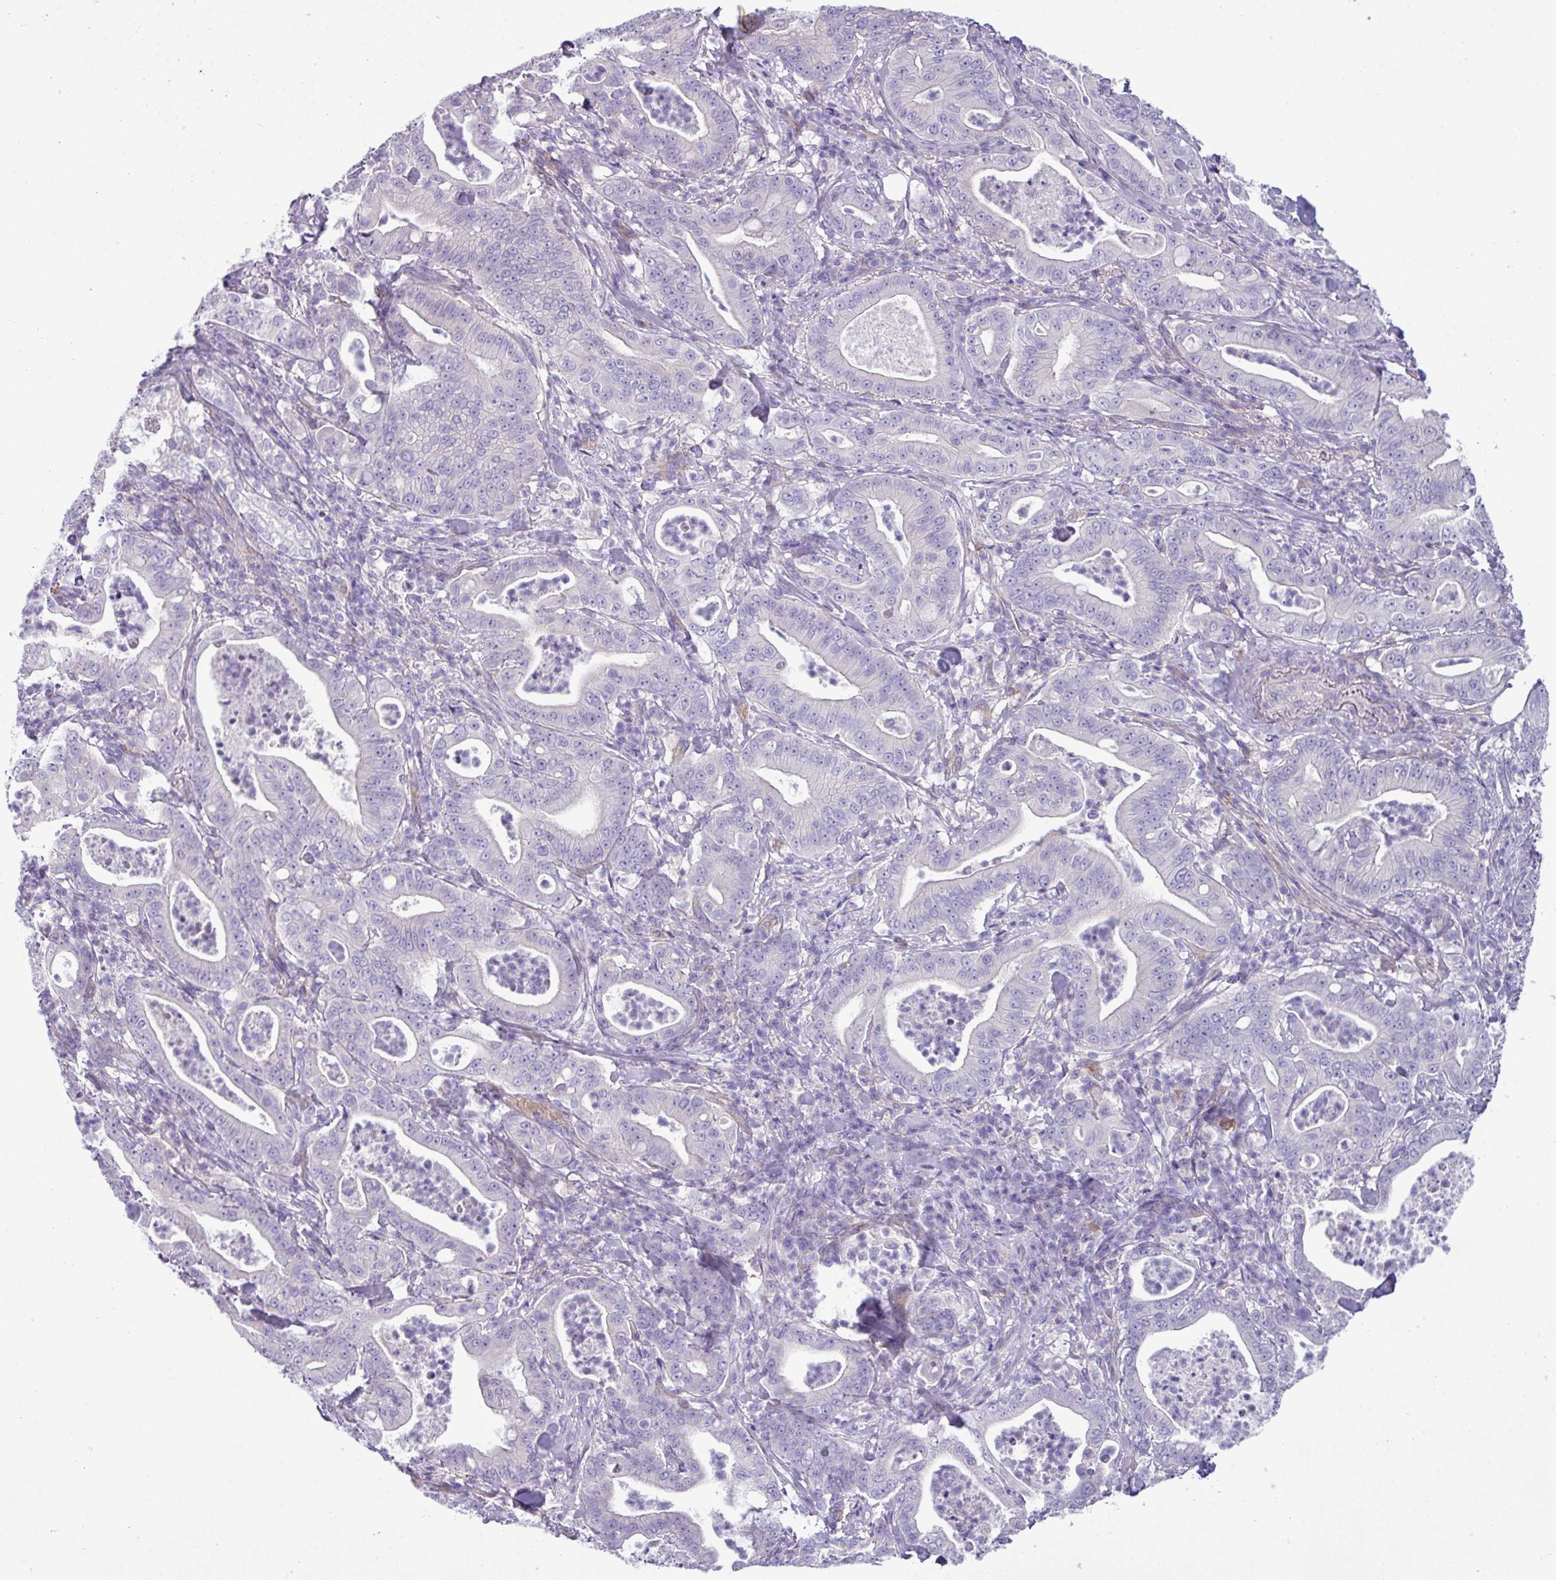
{"staining": {"intensity": "negative", "quantity": "none", "location": "none"}, "tissue": "pancreatic cancer", "cell_type": "Tumor cells", "image_type": "cancer", "snomed": [{"axis": "morphology", "description": "Adenocarcinoma, NOS"}, {"axis": "topography", "description": "Pancreas"}], "caption": "A photomicrograph of pancreatic cancer stained for a protein shows no brown staining in tumor cells.", "gene": "KIRREL3", "patient": {"sex": "male", "age": 71}}